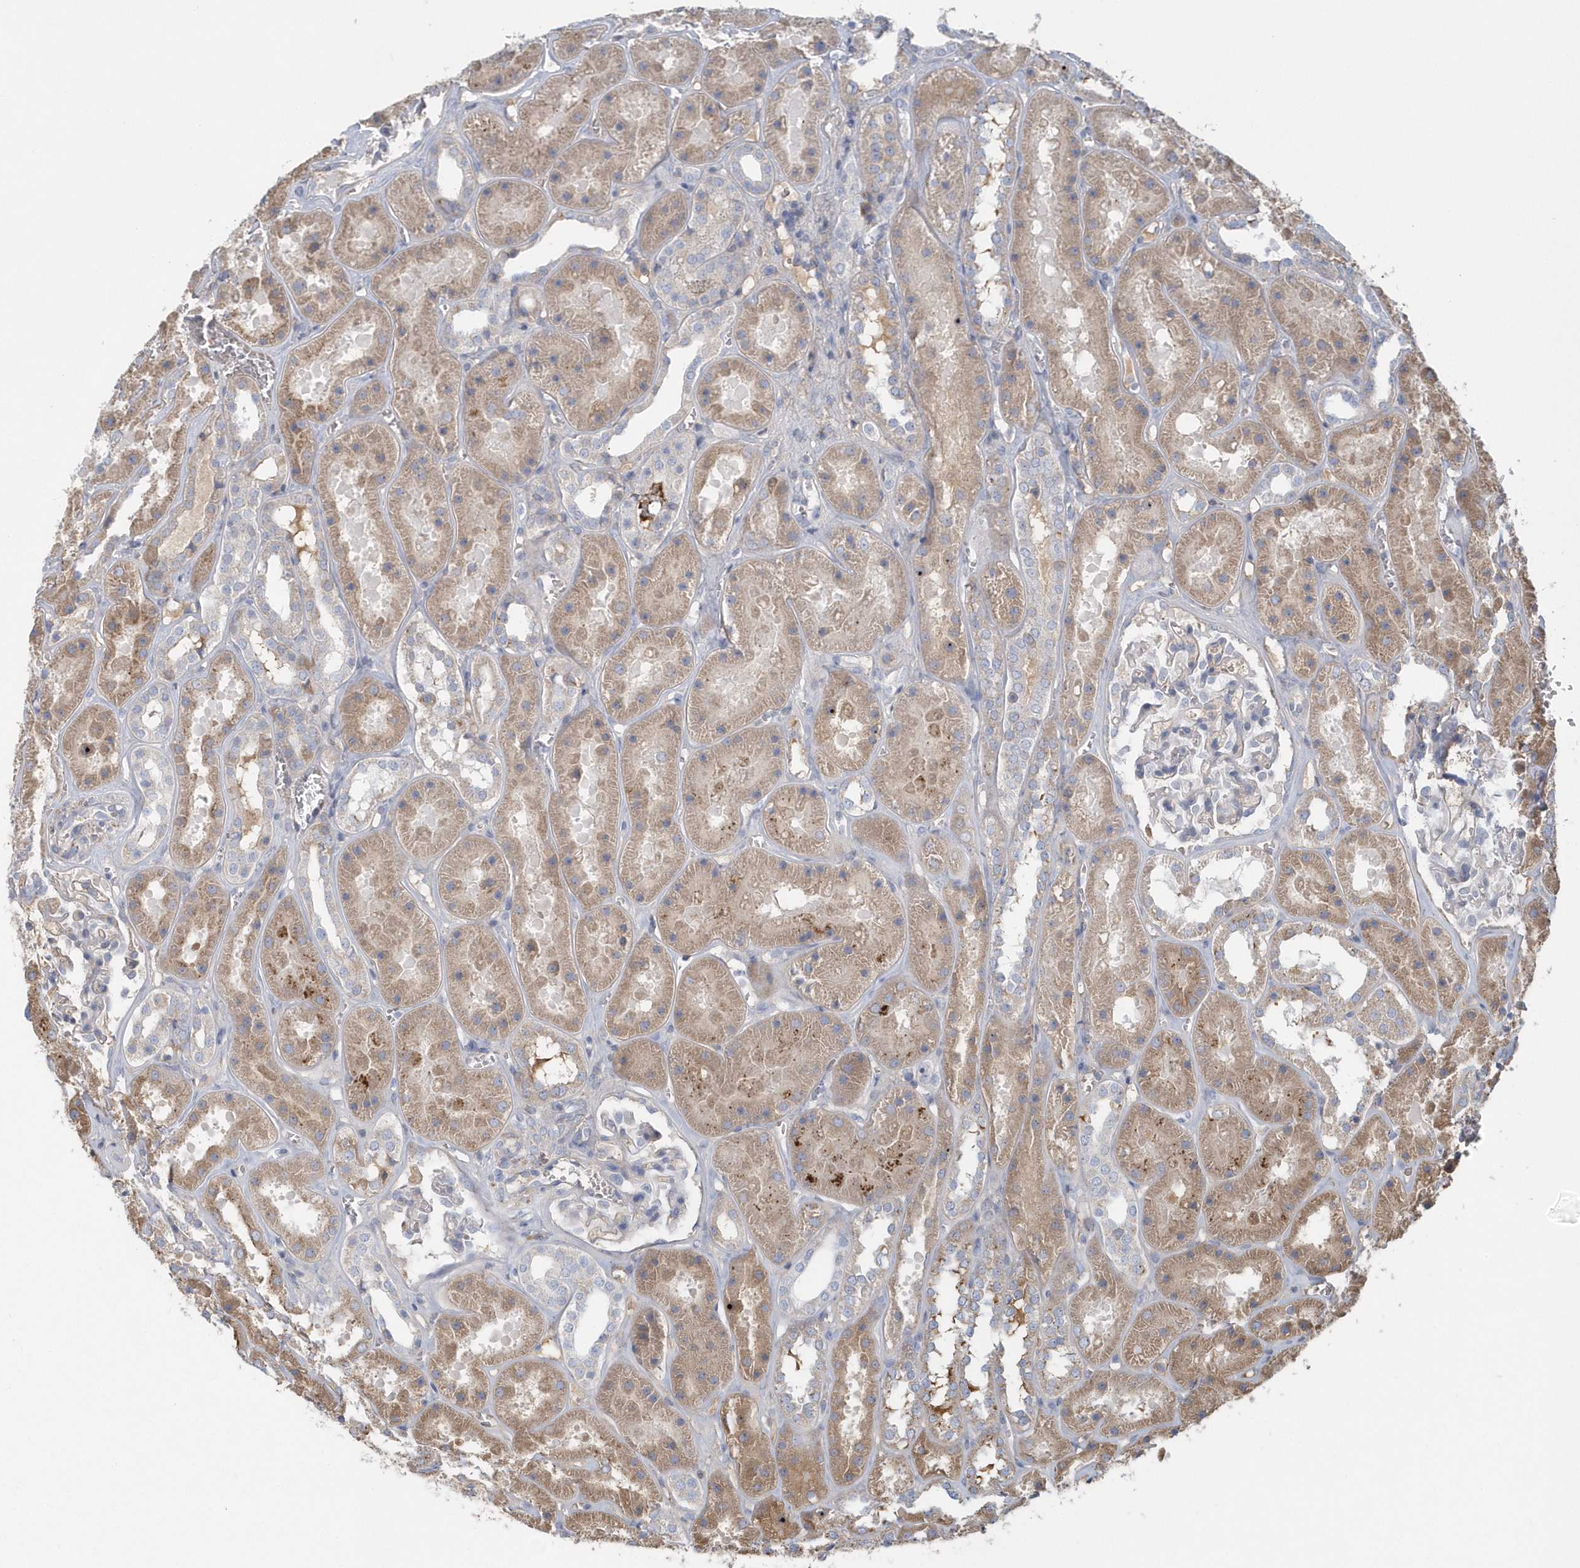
{"staining": {"intensity": "negative", "quantity": "none", "location": "none"}, "tissue": "kidney", "cell_type": "Cells in glomeruli", "image_type": "normal", "snomed": [{"axis": "morphology", "description": "Normal tissue, NOS"}, {"axis": "topography", "description": "Kidney"}], "caption": "Immunohistochemistry (IHC) photomicrograph of benign kidney: kidney stained with DAB (3,3'-diaminobenzidine) exhibits no significant protein staining in cells in glomeruli.", "gene": "SPATA18", "patient": {"sex": "female", "age": 41}}